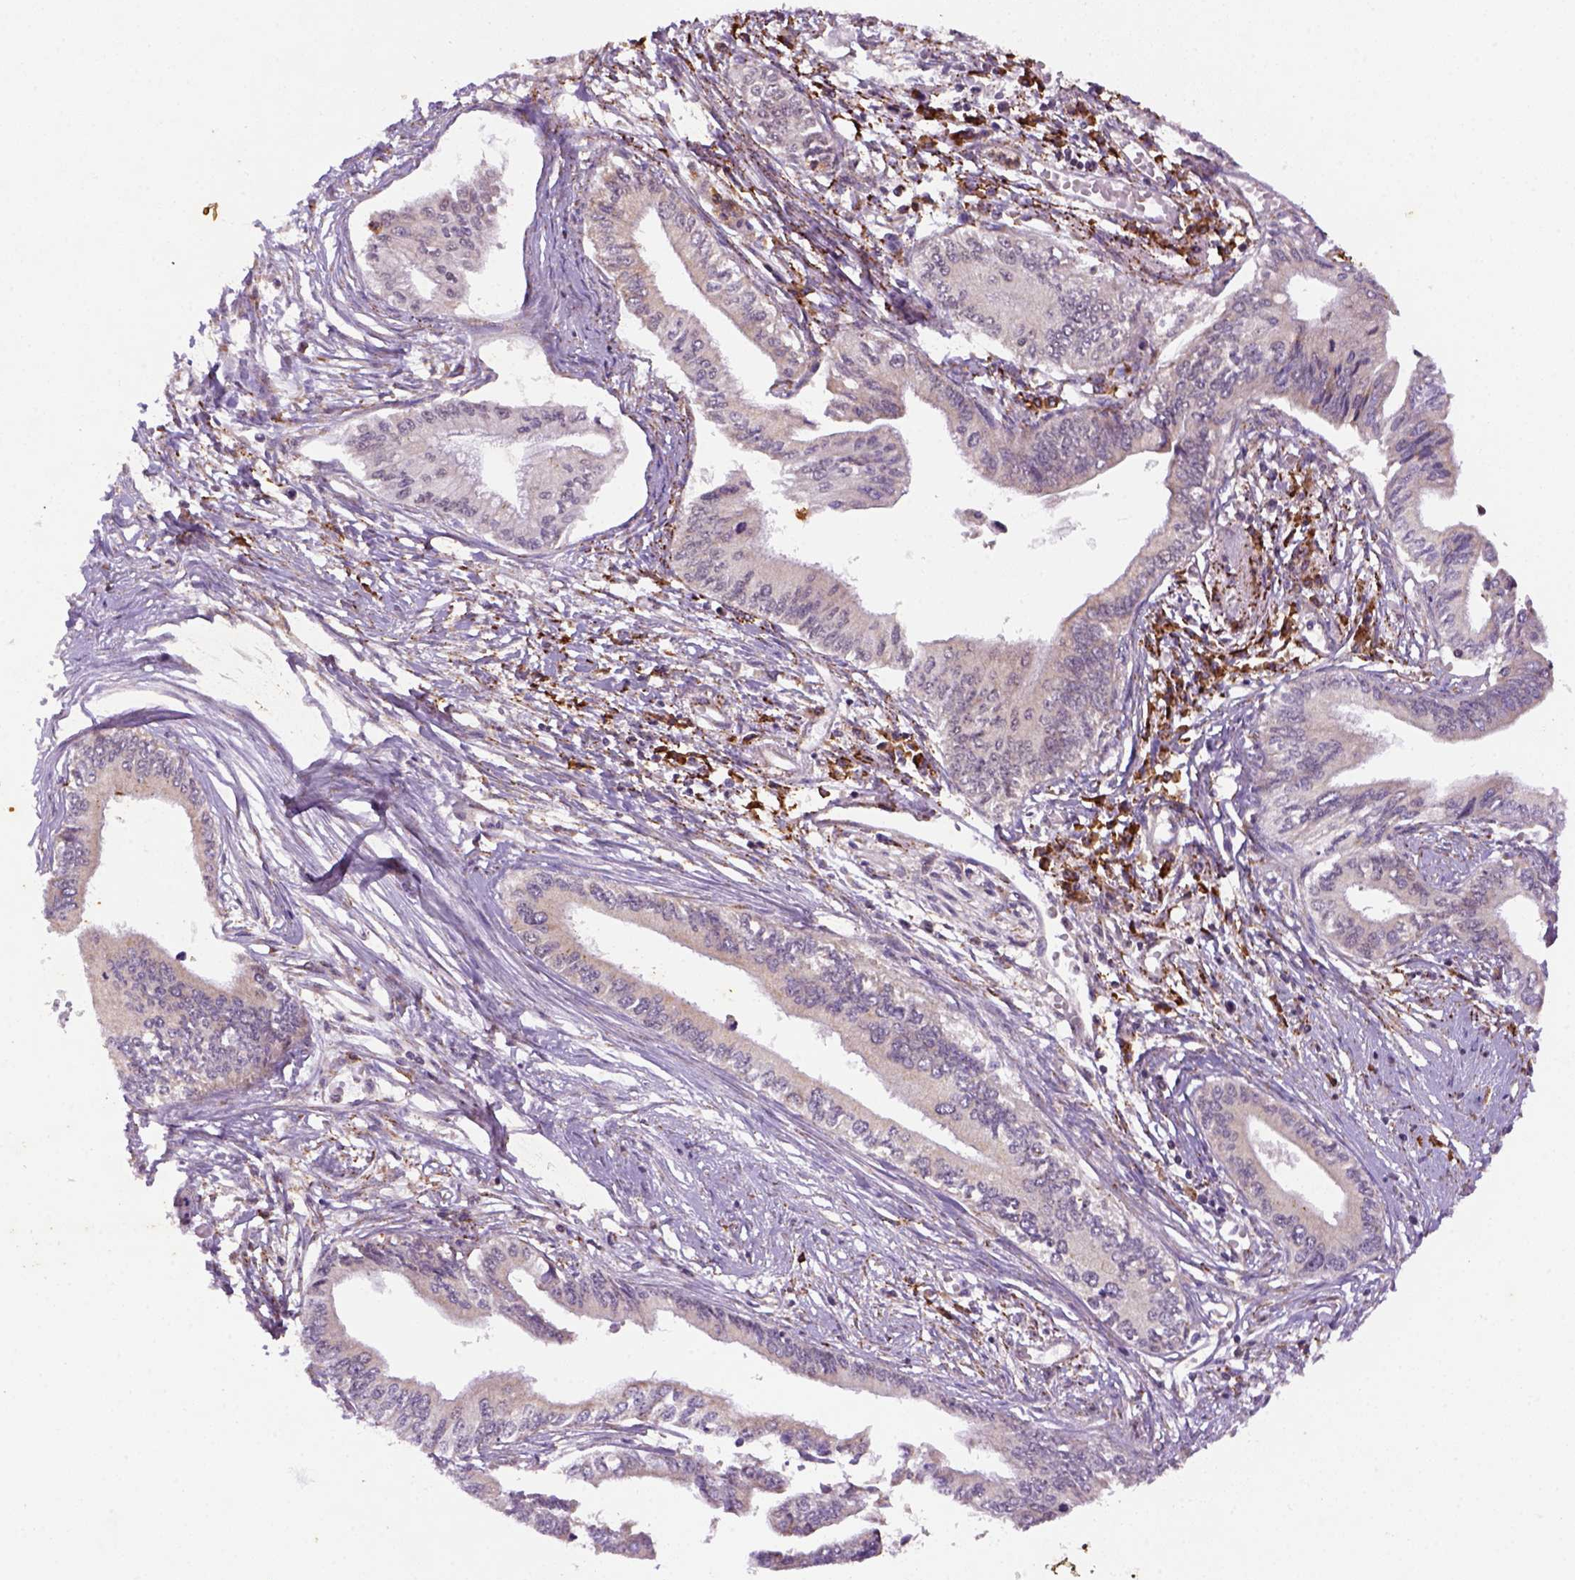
{"staining": {"intensity": "weak", "quantity": "<25%", "location": "cytoplasmic/membranous"}, "tissue": "pancreatic cancer", "cell_type": "Tumor cells", "image_type": "cancer", "snomed": [{"axis": "morphology", "description": "Adenocarcinoma, NOS"}, {"axis": "topography", "description": "Pancreas"}], "caption": "Protein analysis of pancreatic cancer (adenocarcinoma) displays no significant positivity in tumor cells. Nuclei are stained in blue.", "gene": "FZD7", "patient": {"sex": "female", "age": 61}}